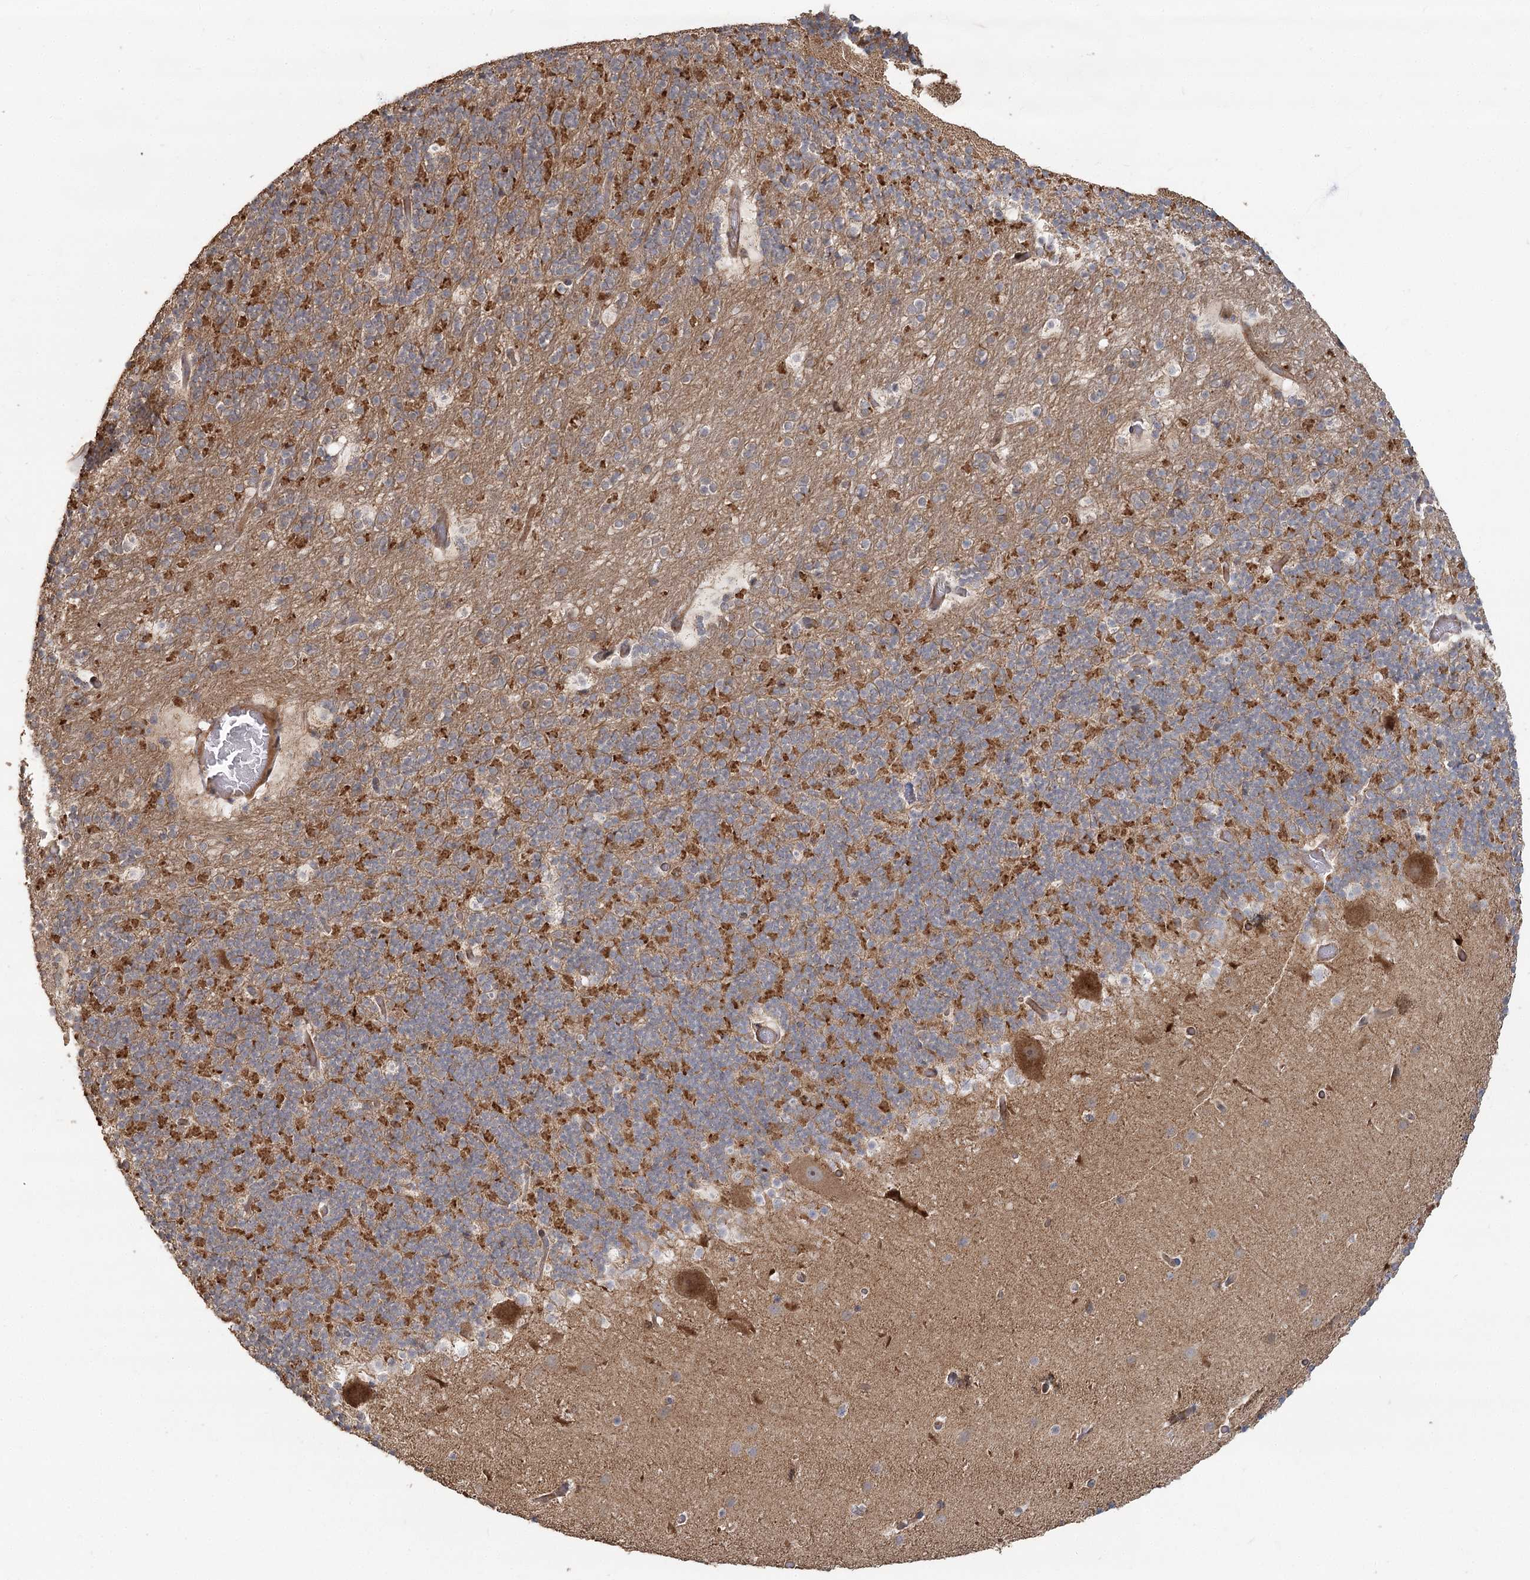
{"staining": {"intensity": "moderate", "quantity": "25%-75%", "location": "cytoplasmic/membranous"}, "tissue": "cerebellum", "cell_type": "Cells in granular layer", "image_type": "normal", "snomed": [{"axis": "morphology", "description": "Normal tissue, NOS"}, {"axis": "topography", "description": "Cerebellum"}], "caption": "Immunohistochemistry (DAB) staining of benign cerebellum demonstrates moderate cytoplasmic/membranous protein expression in about 25%-75% of cells in granular layer. Immunohistochemistry stains the protein of interest in brown and the nuclei are stained blue.", "gene": "OBSL1", "patient": {"sex": "male", "age": 57}}